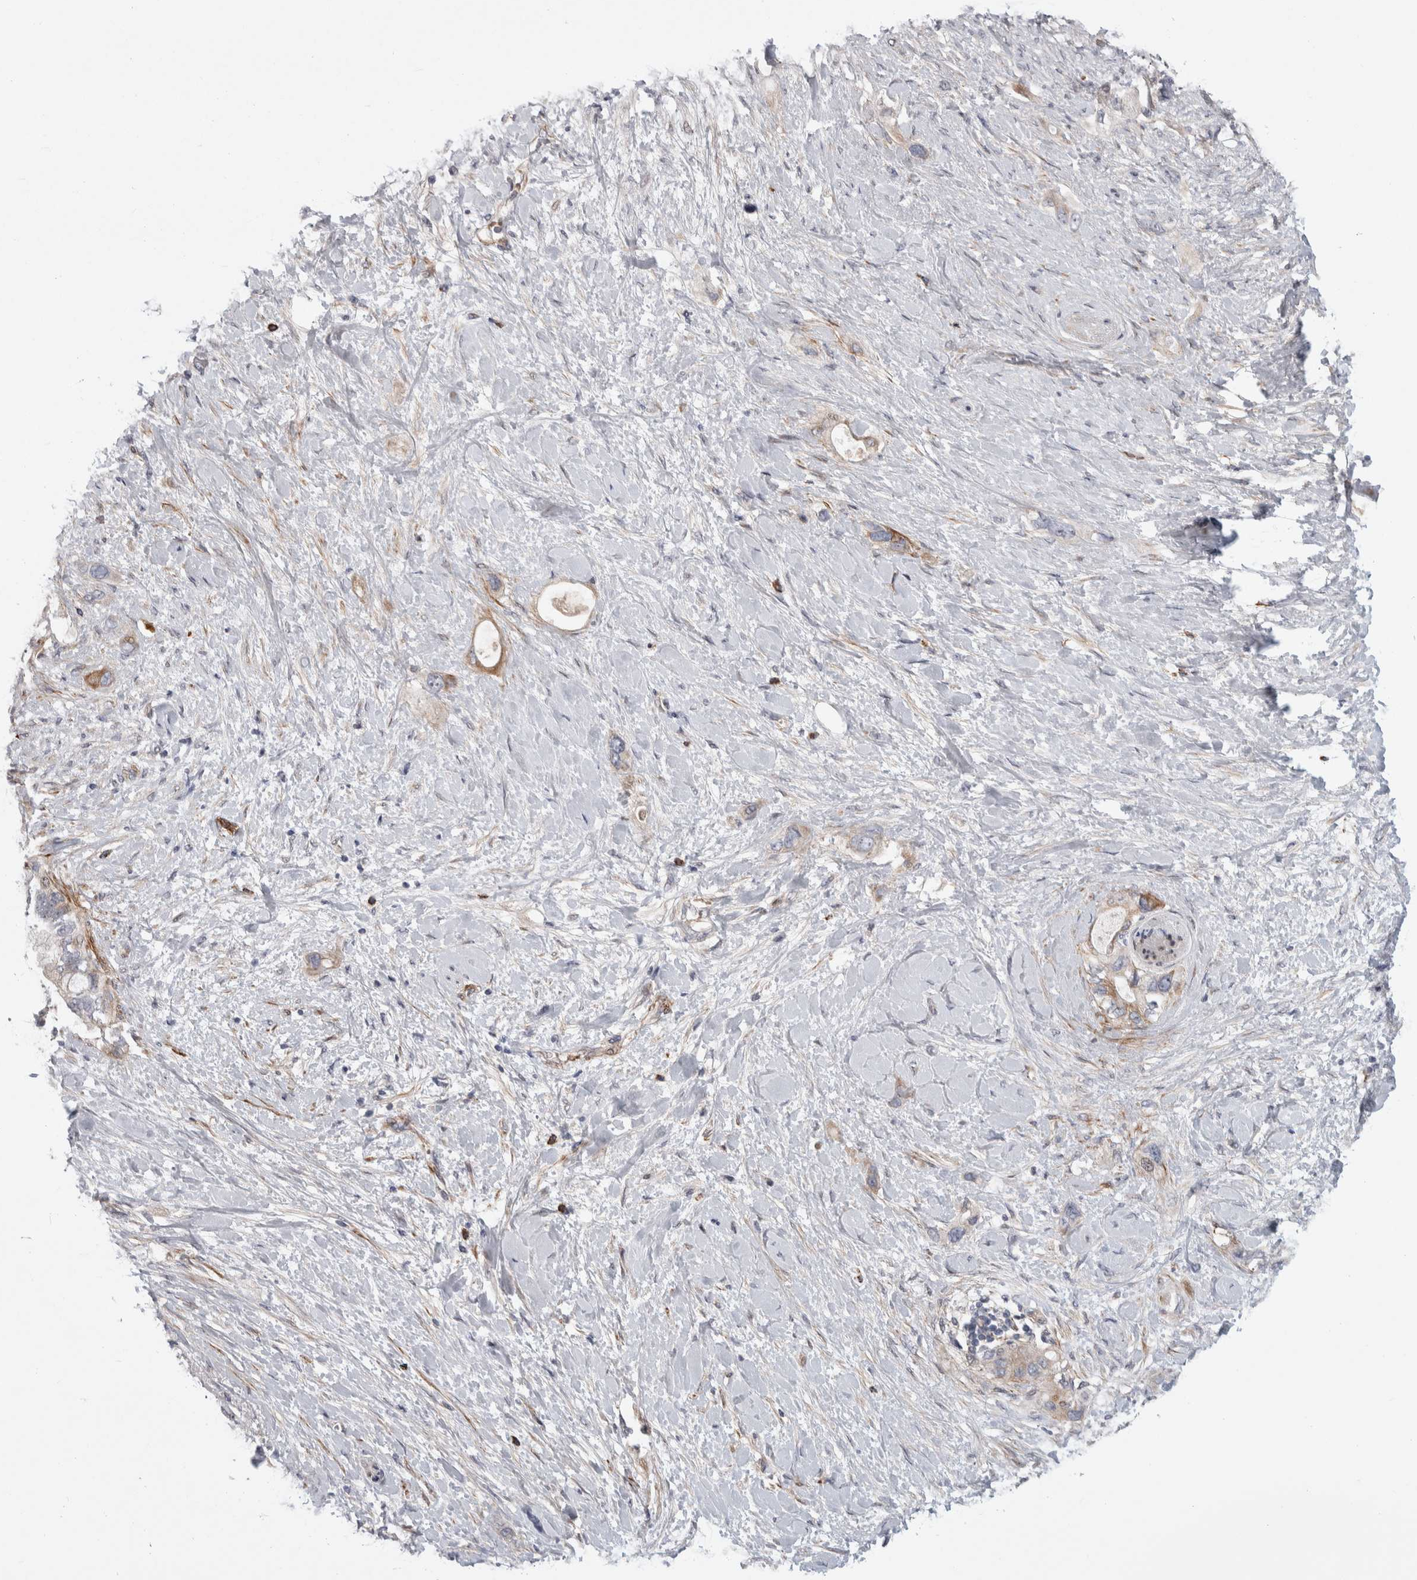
{"staining": {"intensity": "weak", "quantity": ">75%", "location": "cytoplasmic/membranous"}, "tissue": "pancreatic cancer", "cell_type": "Tumor cells", "image_type": "cancer", "snomed": [{"axis": "morphology", "description": "Adenocarcinoma, NOS"}, {"axis": "topography", "description": "Pancreas"}], "caption": "Protein analysis of pancreatic adenocarcinoma tissue displays weak cytoplasmic/membranous staining in about >75% of tumor cells. The staining was performed using DAB, with brown indicating positive protein expression. Nuclei are stained blue with hematoxylin.", "gene": "PSMG3", "patient": {"sex": "female", "age": 56}}